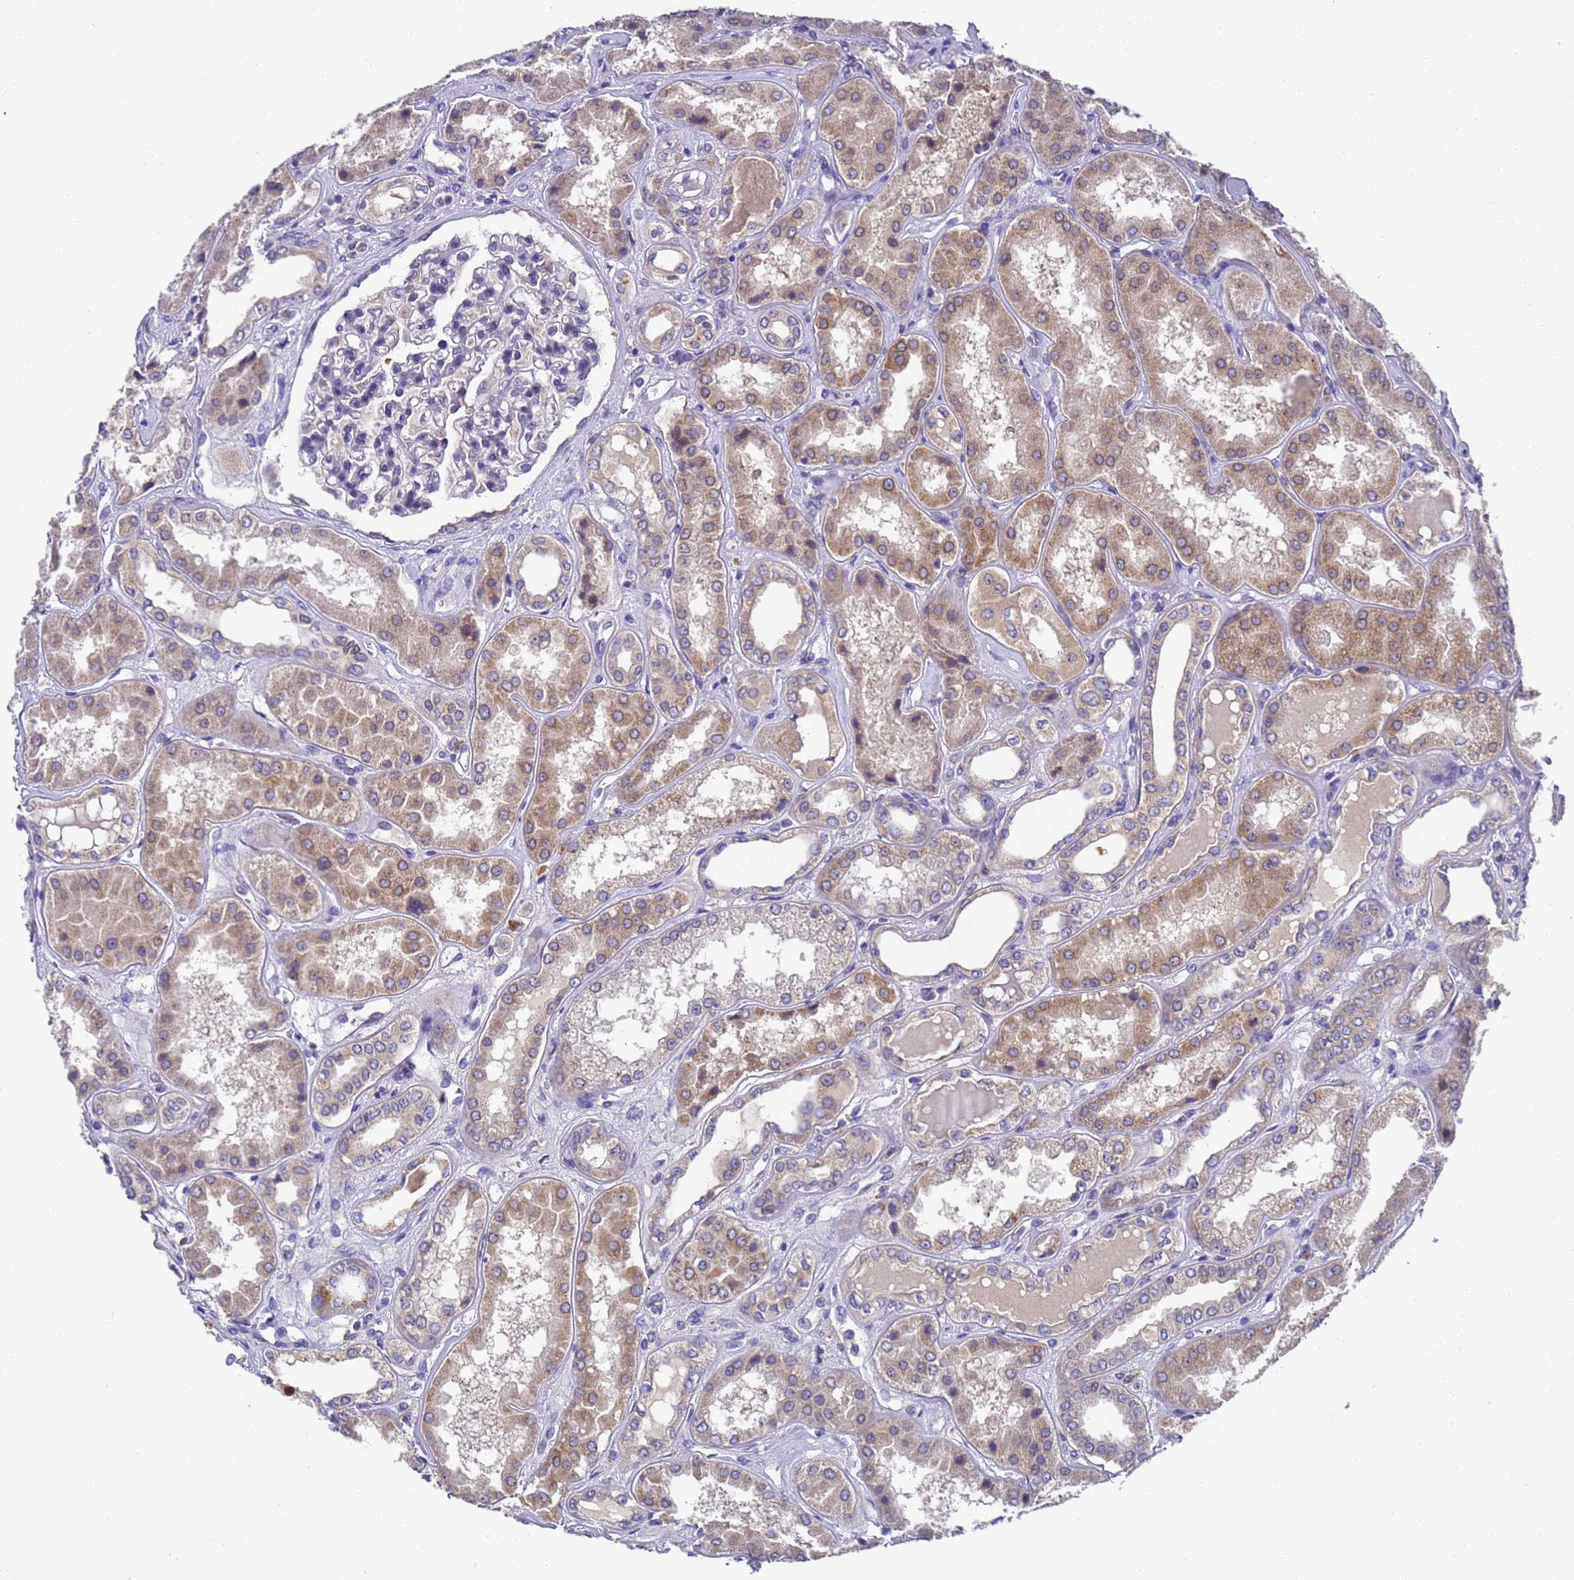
{"staining": {"intensity": "negative", "quantity": "none", "location": "none"}, "tissue": "kidney", "cell_type": "Cells in glomeruli", "image_type": "normal", "snomed": [{"axis": "morphology", "description": "Normal tissue, NOS"}, {"axis": "topography", "description": "Kidney"}], "caption": "The micrograph displays no significant expression in cells in glomeruli of kidney.", "gene": "DCAF12L1", "patient": {"sex": "female", "age": 56}}